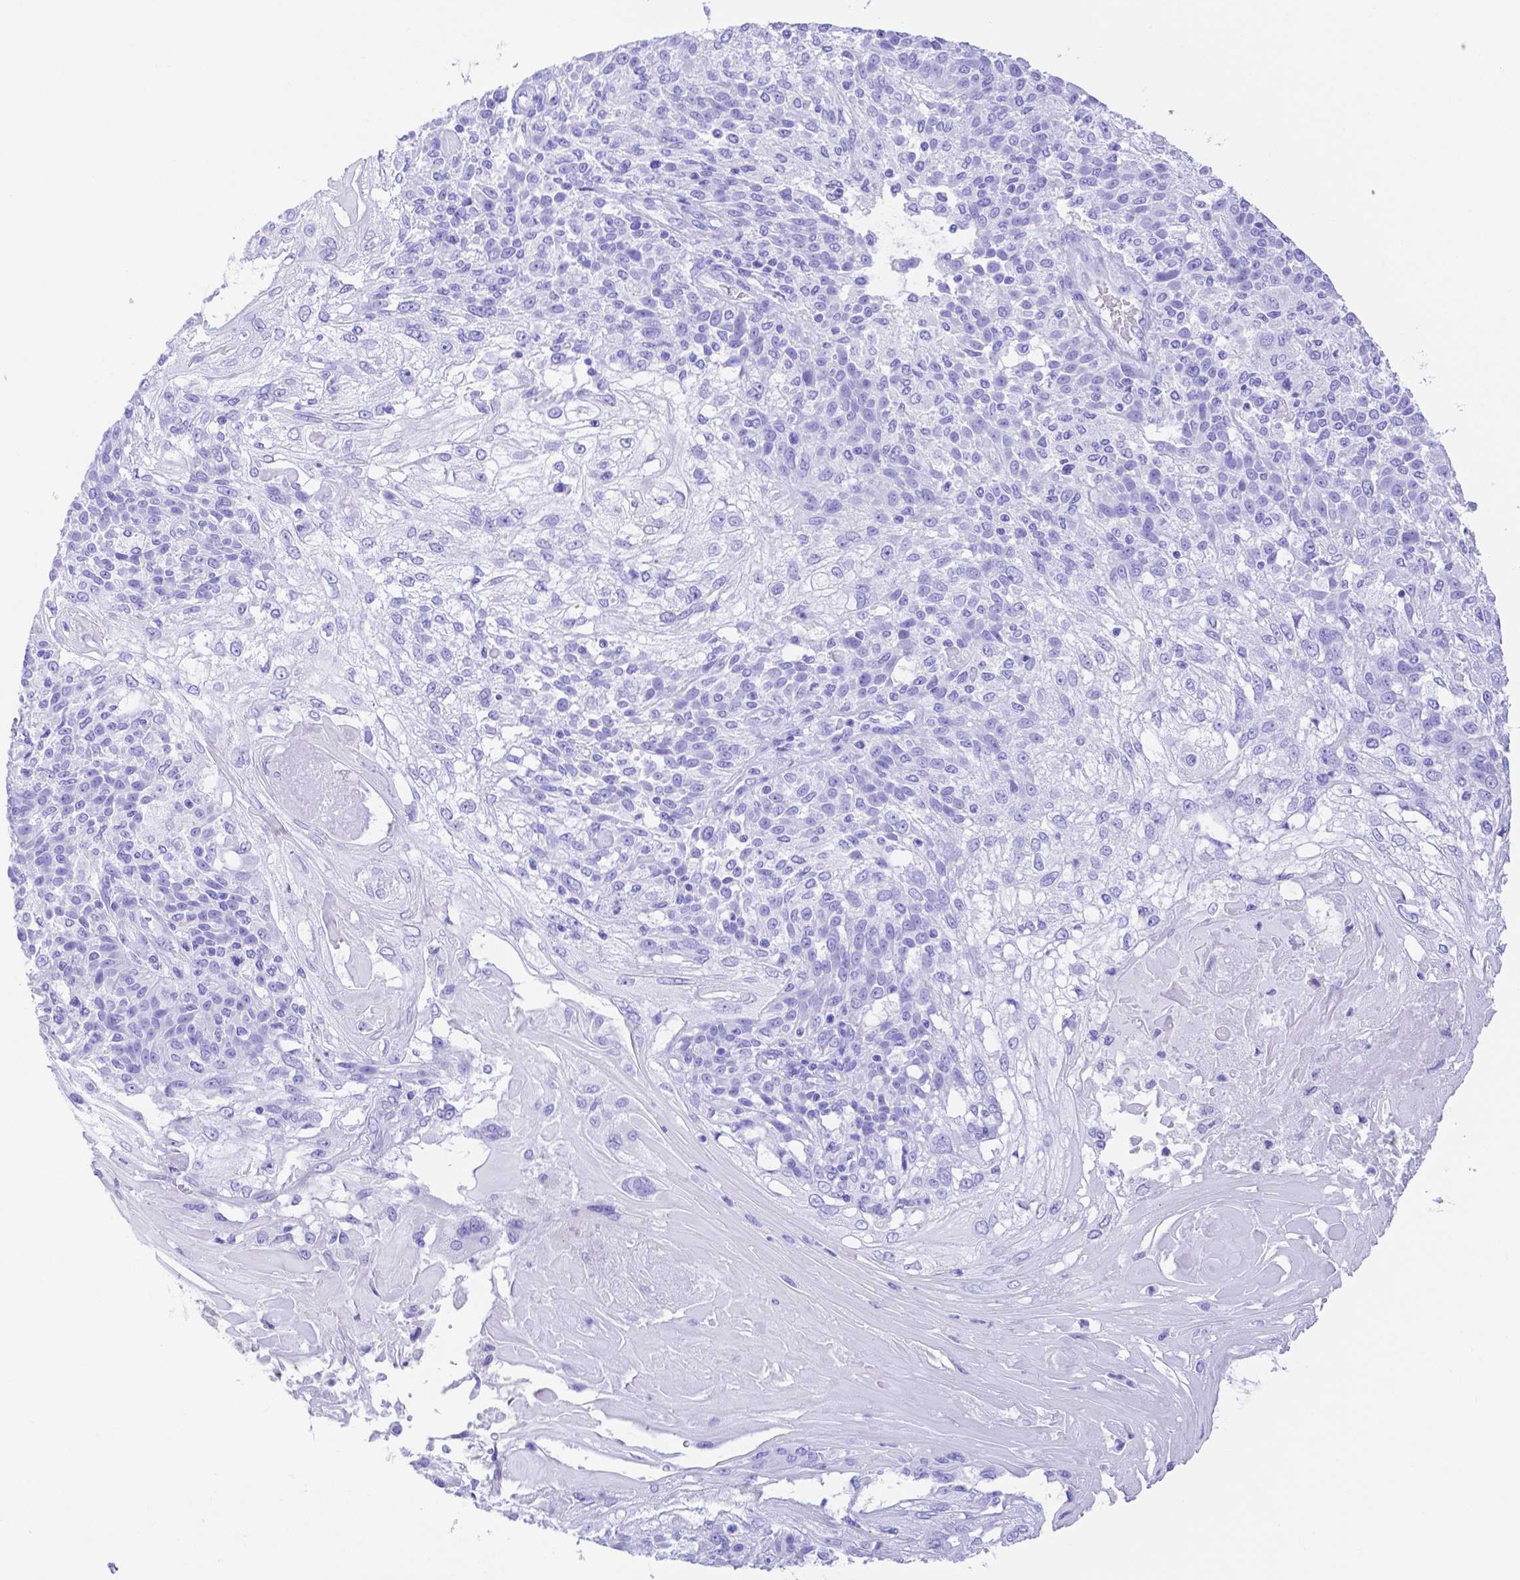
{"staining": {"intensity": "negative", "quantity": "none", "location": "none"}, "tissue": "skin cancer", "cell_type": "Tumor cells", "image_type": "cancer", "snomed": [{"axis": "morphology", "description": "Normal tissue, NOS"}, {"axis": "morphology", "description": "Squamous cell carcinoma, NOS"}, {"axis": "topography", "description": "Skin"}], "caption": "DAB (3,3'-diaminobenzidine) immunohistochemical staining of human skin cancer exhibits no significant expression in tumor cells. Brightfield microscopy of IHC stained with DAB (3,3'-diaminobenzidine) (brown) and hematoxylin (blue), captured at high magnification.", "gene": "SMR3A", "patient": {"sex": "female", "age": 83}}